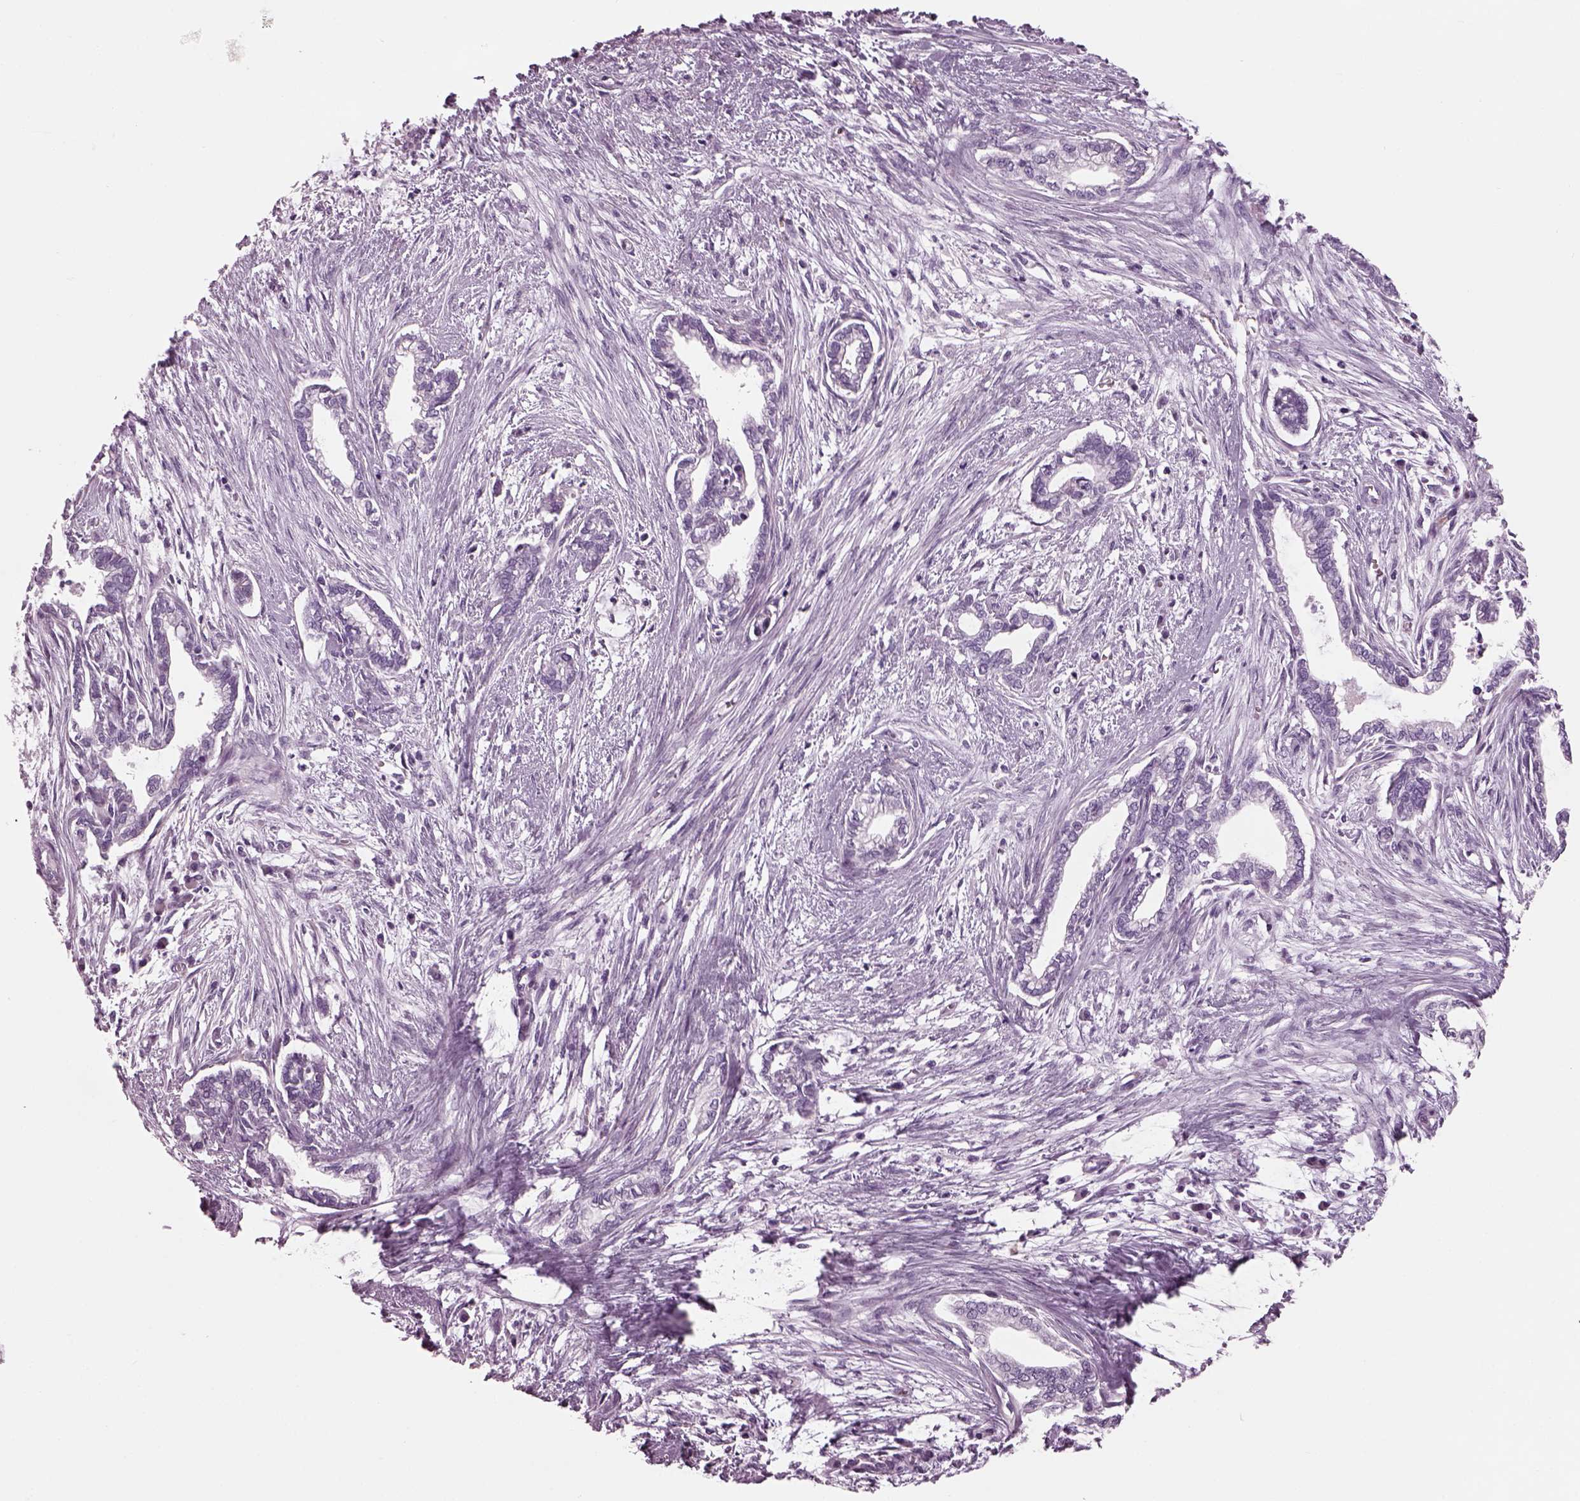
{"staining": {"intensity": "negative", "quantity": "none", "location": "none"}, "tissue": "cervical cancer", "cell_type": "Tumor cells", "image_type": "cancer", "snomed": [{"axis": "morphology", "description": "Adenocarcinoma, NOS"}, {"axis": "topography", "description": "Cervix"}], "caption": "An IHC photomicrograph of cervical adenocarcinoma is shown. There is no staining in tumor cells of cervical adenocarcinoma.", "gene": "DPYSL5", "patient": {"sex": "female", "age": 62}}